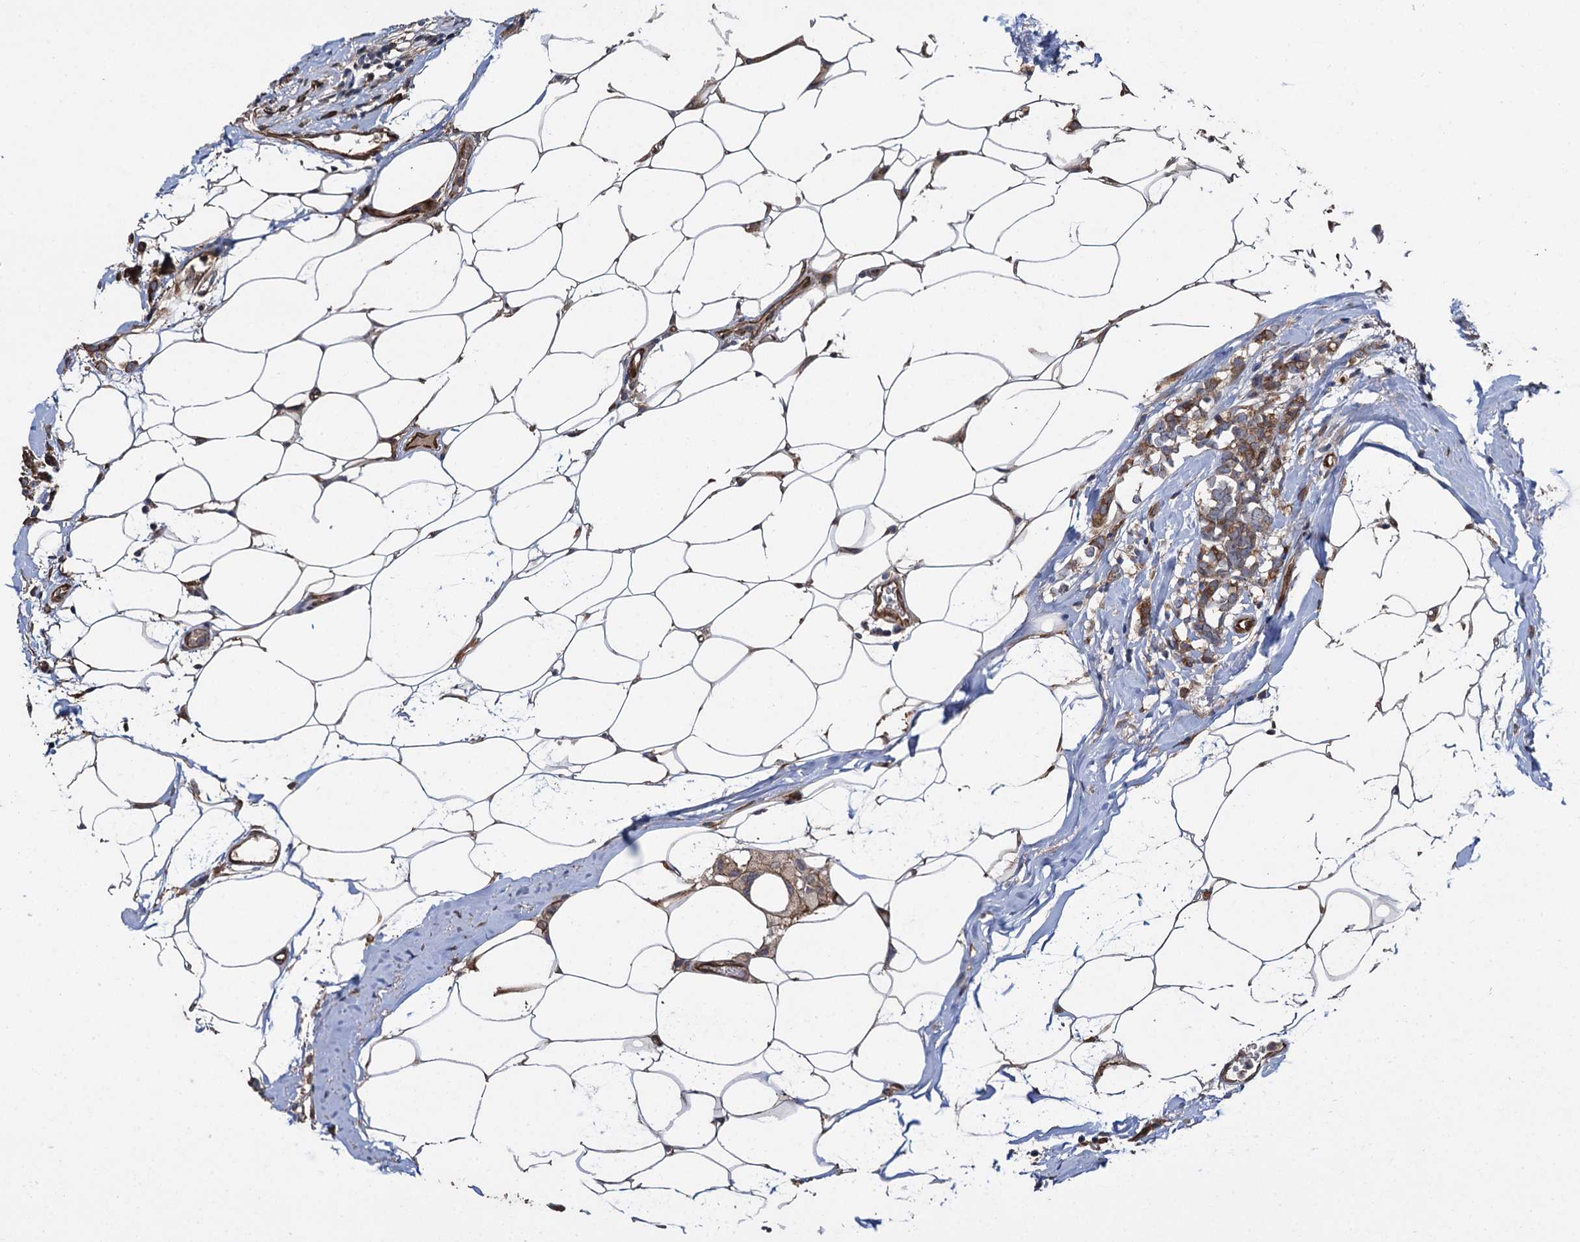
{"staining": {"intensity": "moderate", "quantity": ">75%", "location": "cytoplasmic/membranous"}, "tissue": "breast cancer", "cell_type": "Tumor cells", "image_type": "cancer", "snomed": [{"axis": "morphology", "description": "Lobular carcinoma"}, {"axis": "topography", "description": "Breast"}], "caption": "Lobular carcinoma (breast) stained with a protein marker demonstrates moderate staining in tumor cells.", "gene": "RHOBTB1", "patient": {"sex": "female", "age": 58}}